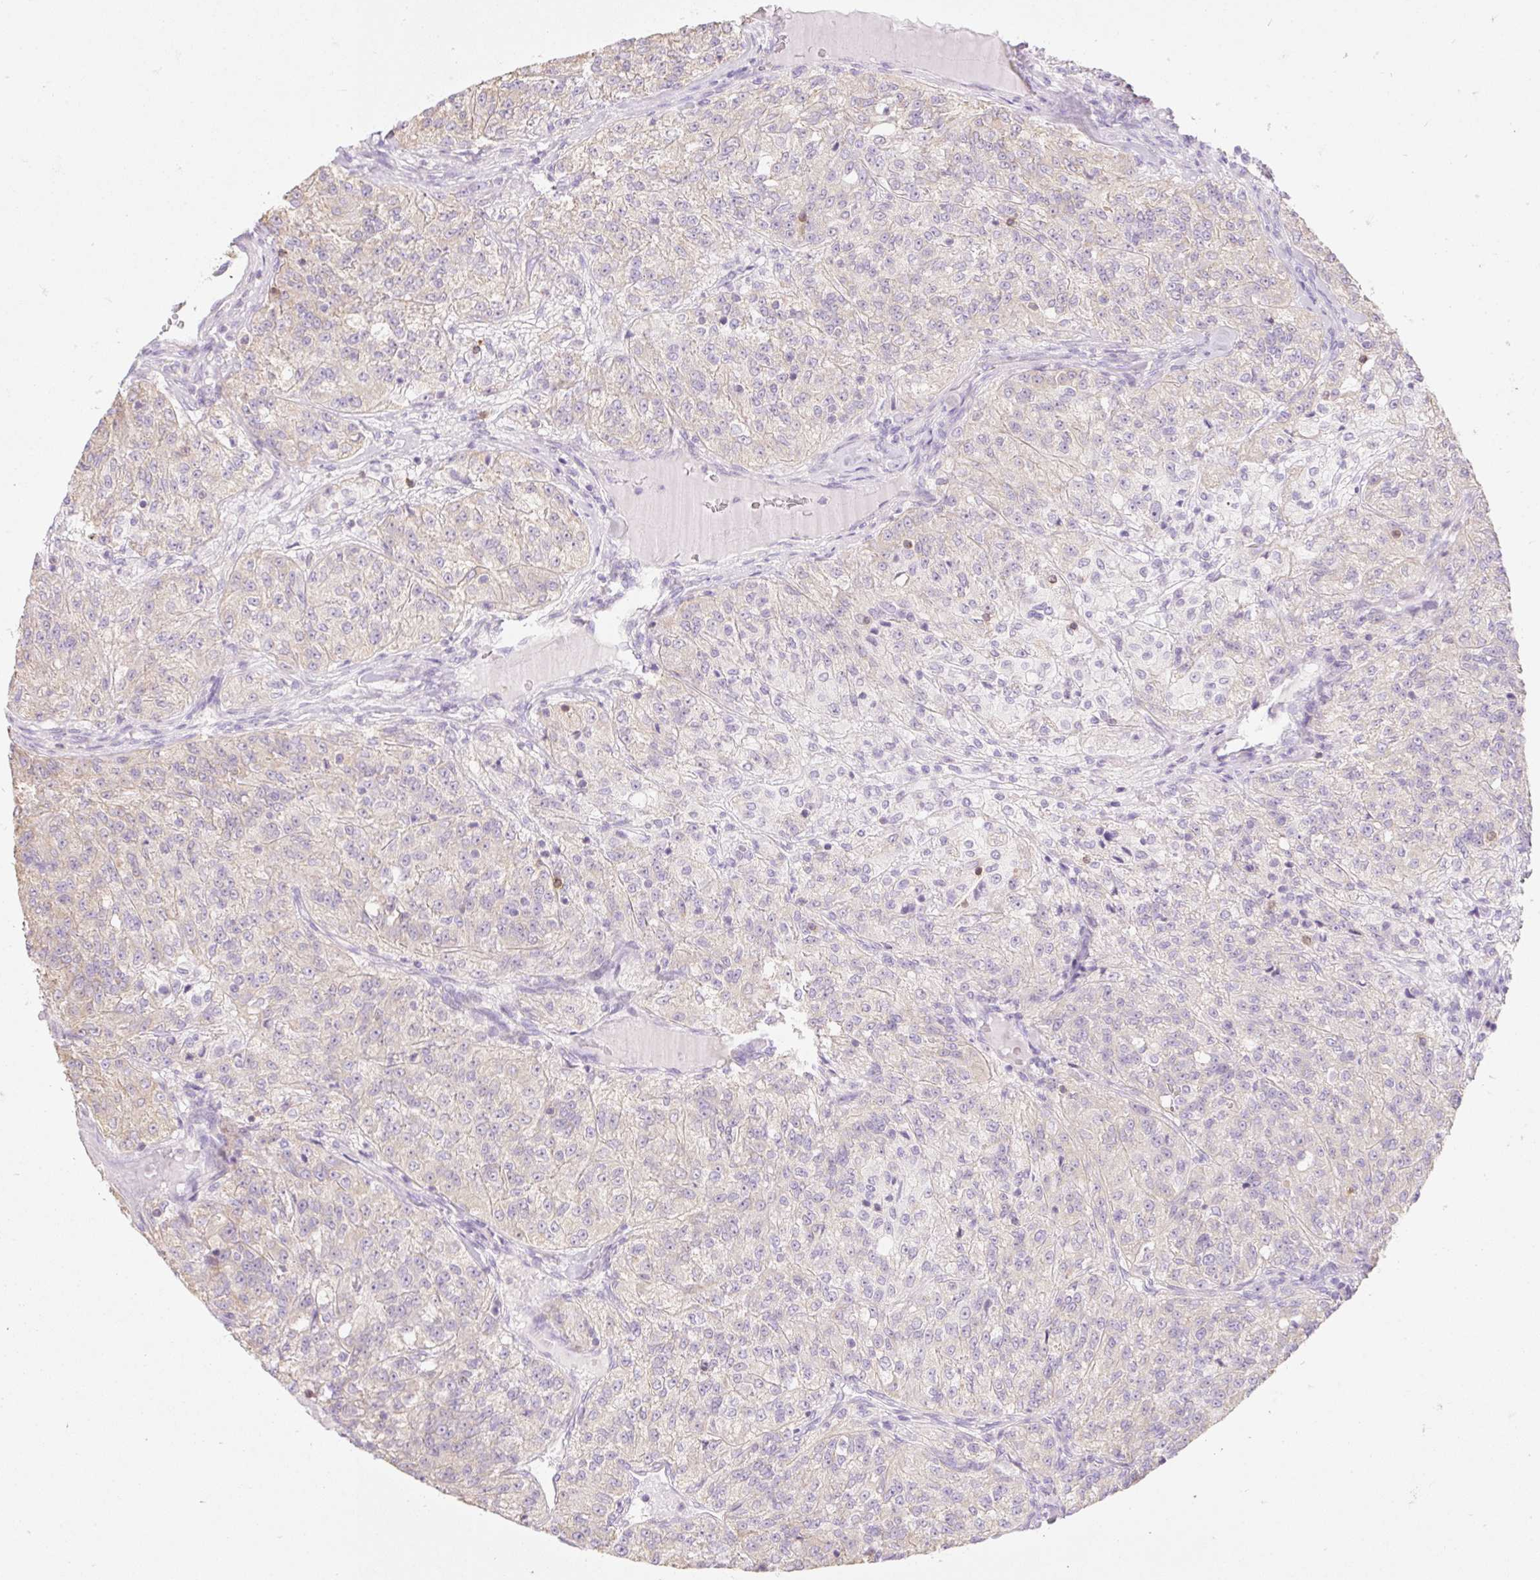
{"staining": {"intensity": "weak", "quantity": "<25%", "location": "cytoplasmic/membranous"}, "tissue": "renal cancer", "cell_type": "Tumor cells", "image_type": "cancer", "snomed": [{"axis": "morphology", "description": "Adenocarcinoma, NOS"}, {"axis": "topography", "description": "Kidney"}], "caption": "This is an immunohistochemistry (IHC) photomicrograph of human adenocarcinoma (renal). There is no positivity in tumor cells.", "gene": "DHX35", "patient": {"sex": "female", "age": 63}}